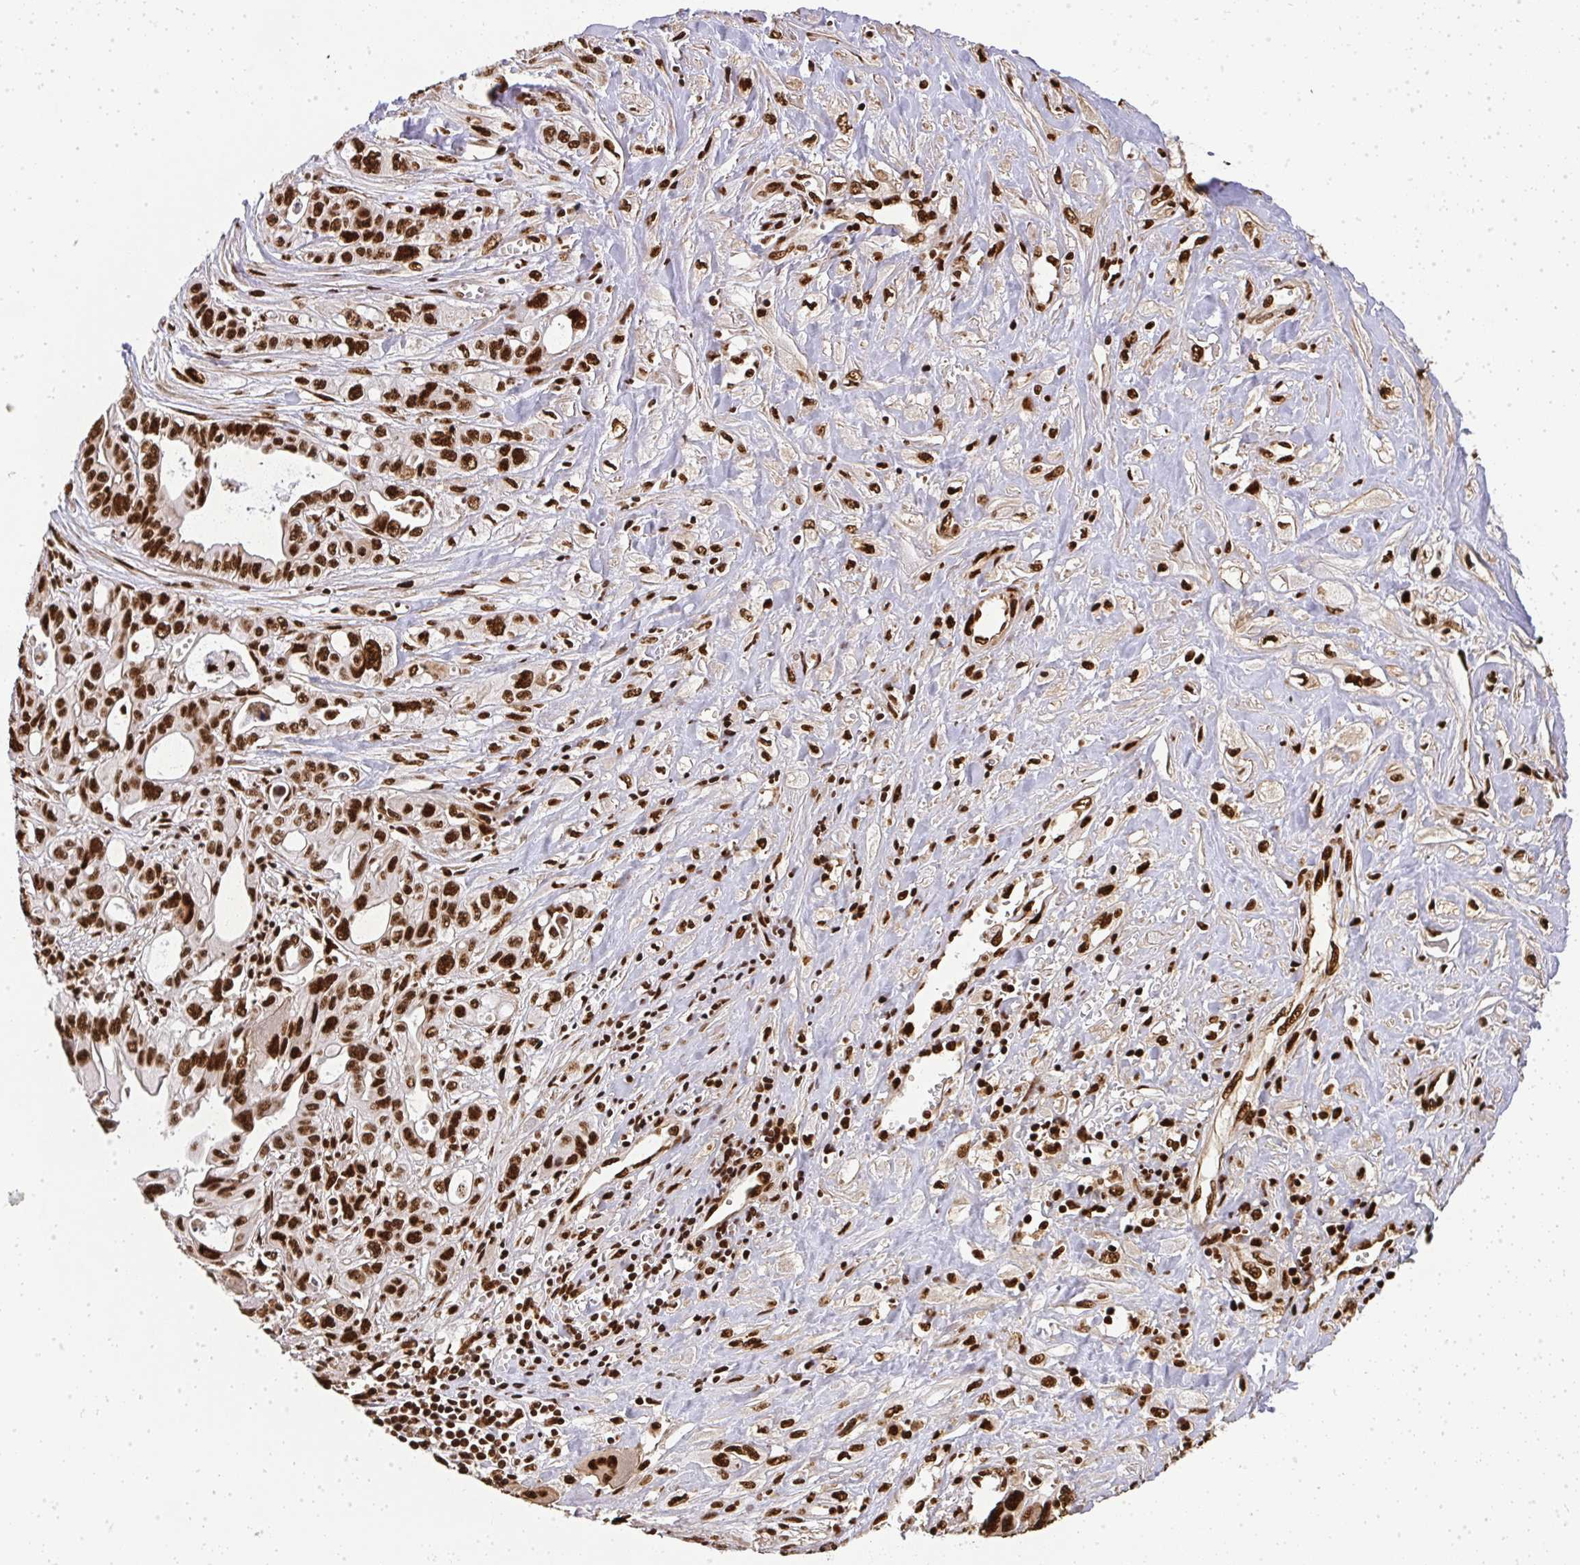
{"staining": {"intensity": "strong", "quantity": ">75%", "location": "nuclear"}, "tissue": "pancreatic cancer", "cell_type": "Tumor cells", "image_type": "cancer", "snomed": [{"axis": "morphology", "description": "Adenocarcinoma, NOS"}, {"axis": "topography", "description": "Pancreas"}], "caption": "Immunohistochemistry (IHC) (DAB) staining of human pancreatic cancer (adenocarcinoma) exhibits strong nuclear protein staining in about >75% of tumor cells.", "gene": "U2AF1", "patient": {"sex": "female", "age": 47}}